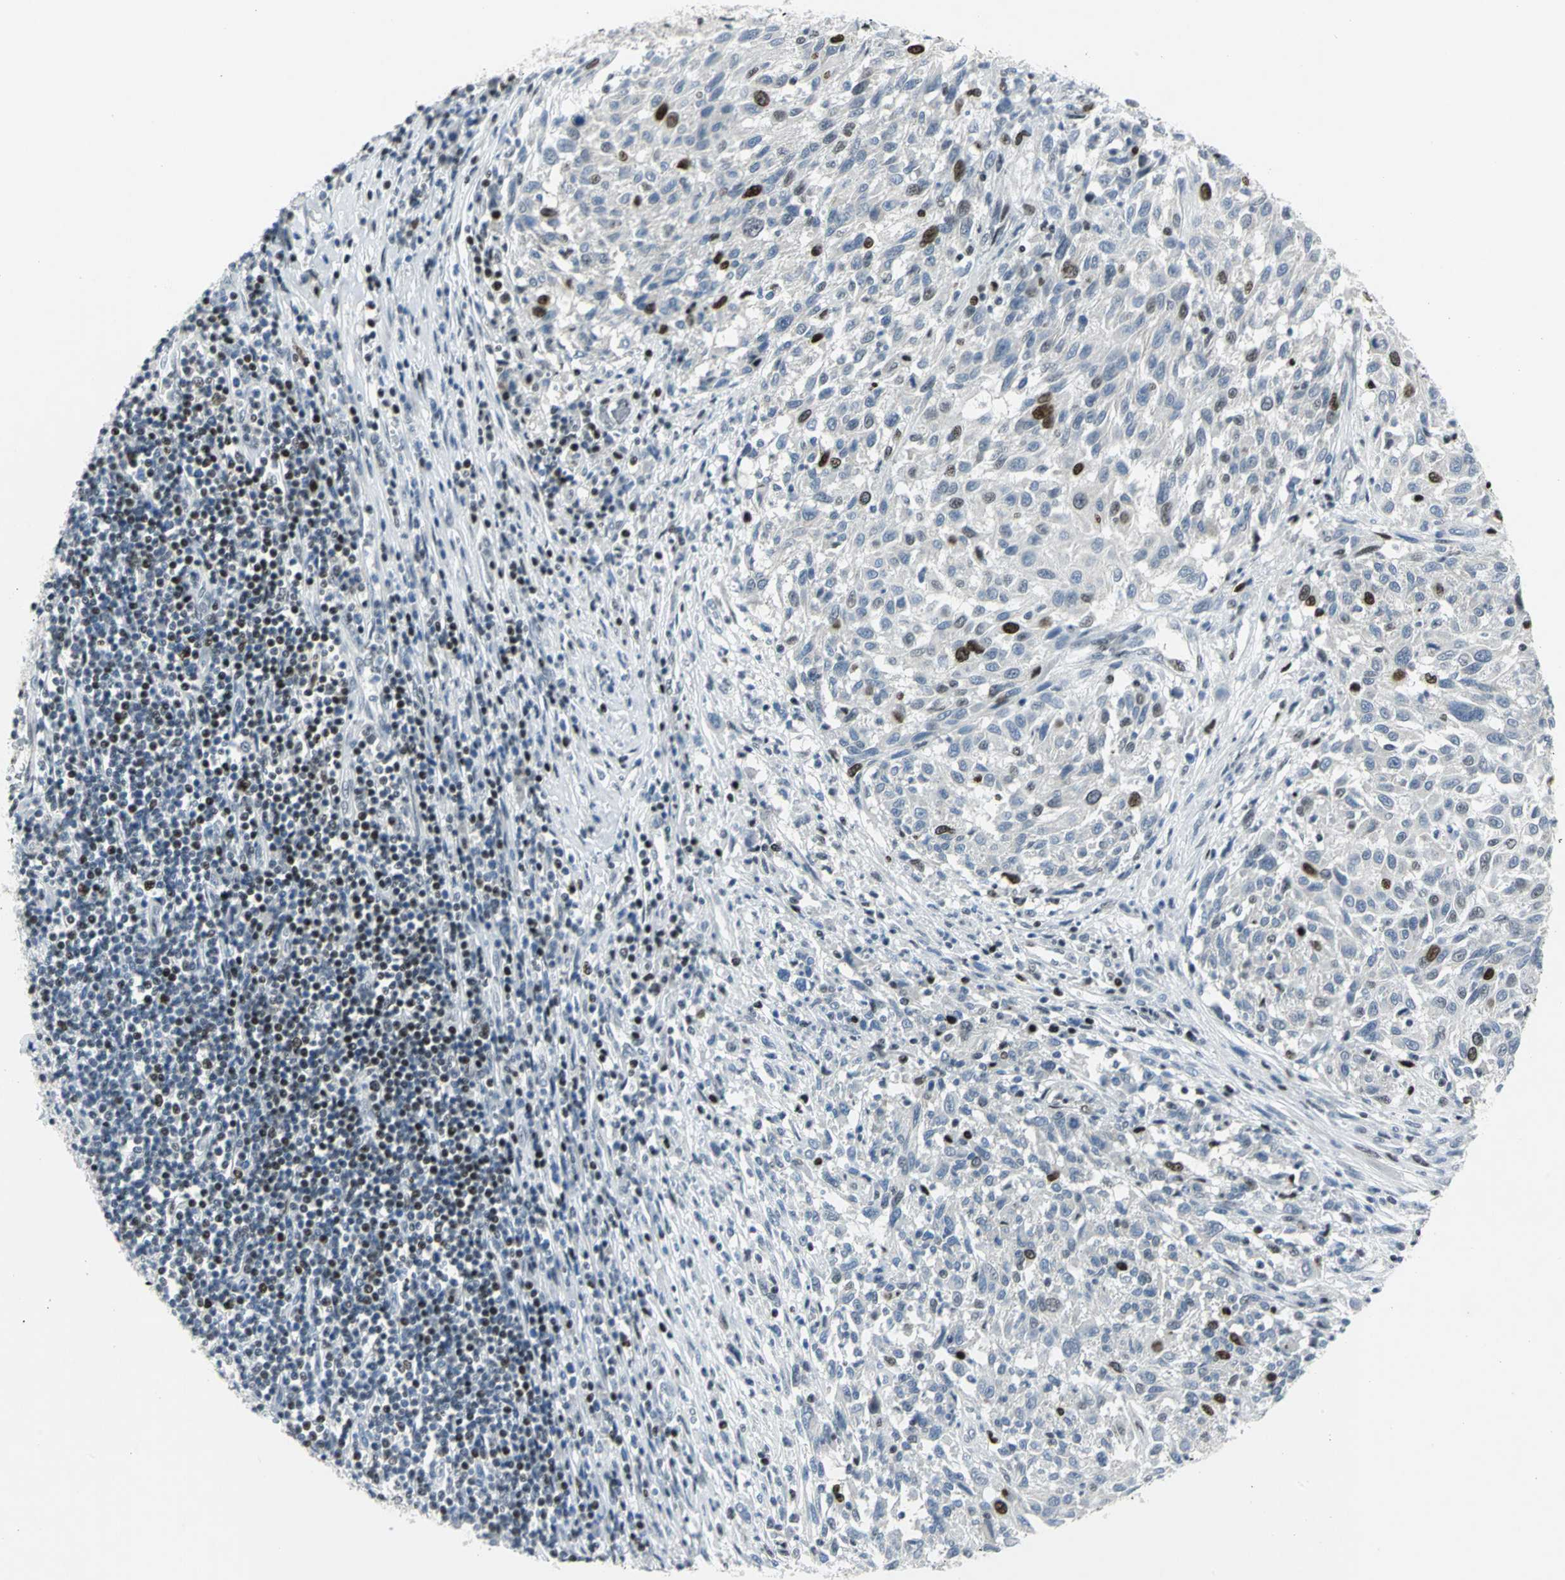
{"staining": {"intensity": "moderate", "quantity": "<25%", "location": "nuclear"}, "tissue": "melanoma", "cell_type": "Tumor cells", "image_type": "cancer", "snomed": [{"axis": "morphology", "description": "Malignant melanoma, Metastatic site"}, {"axis": "topography", "description": "Lymph node"}], "caption": "This is an image of IHC staining of melanoma, which shows moderate staining in the nuclear of tumor cells.", "gene": "RPA1", "patient": {"sex": "male", "age": 61}}